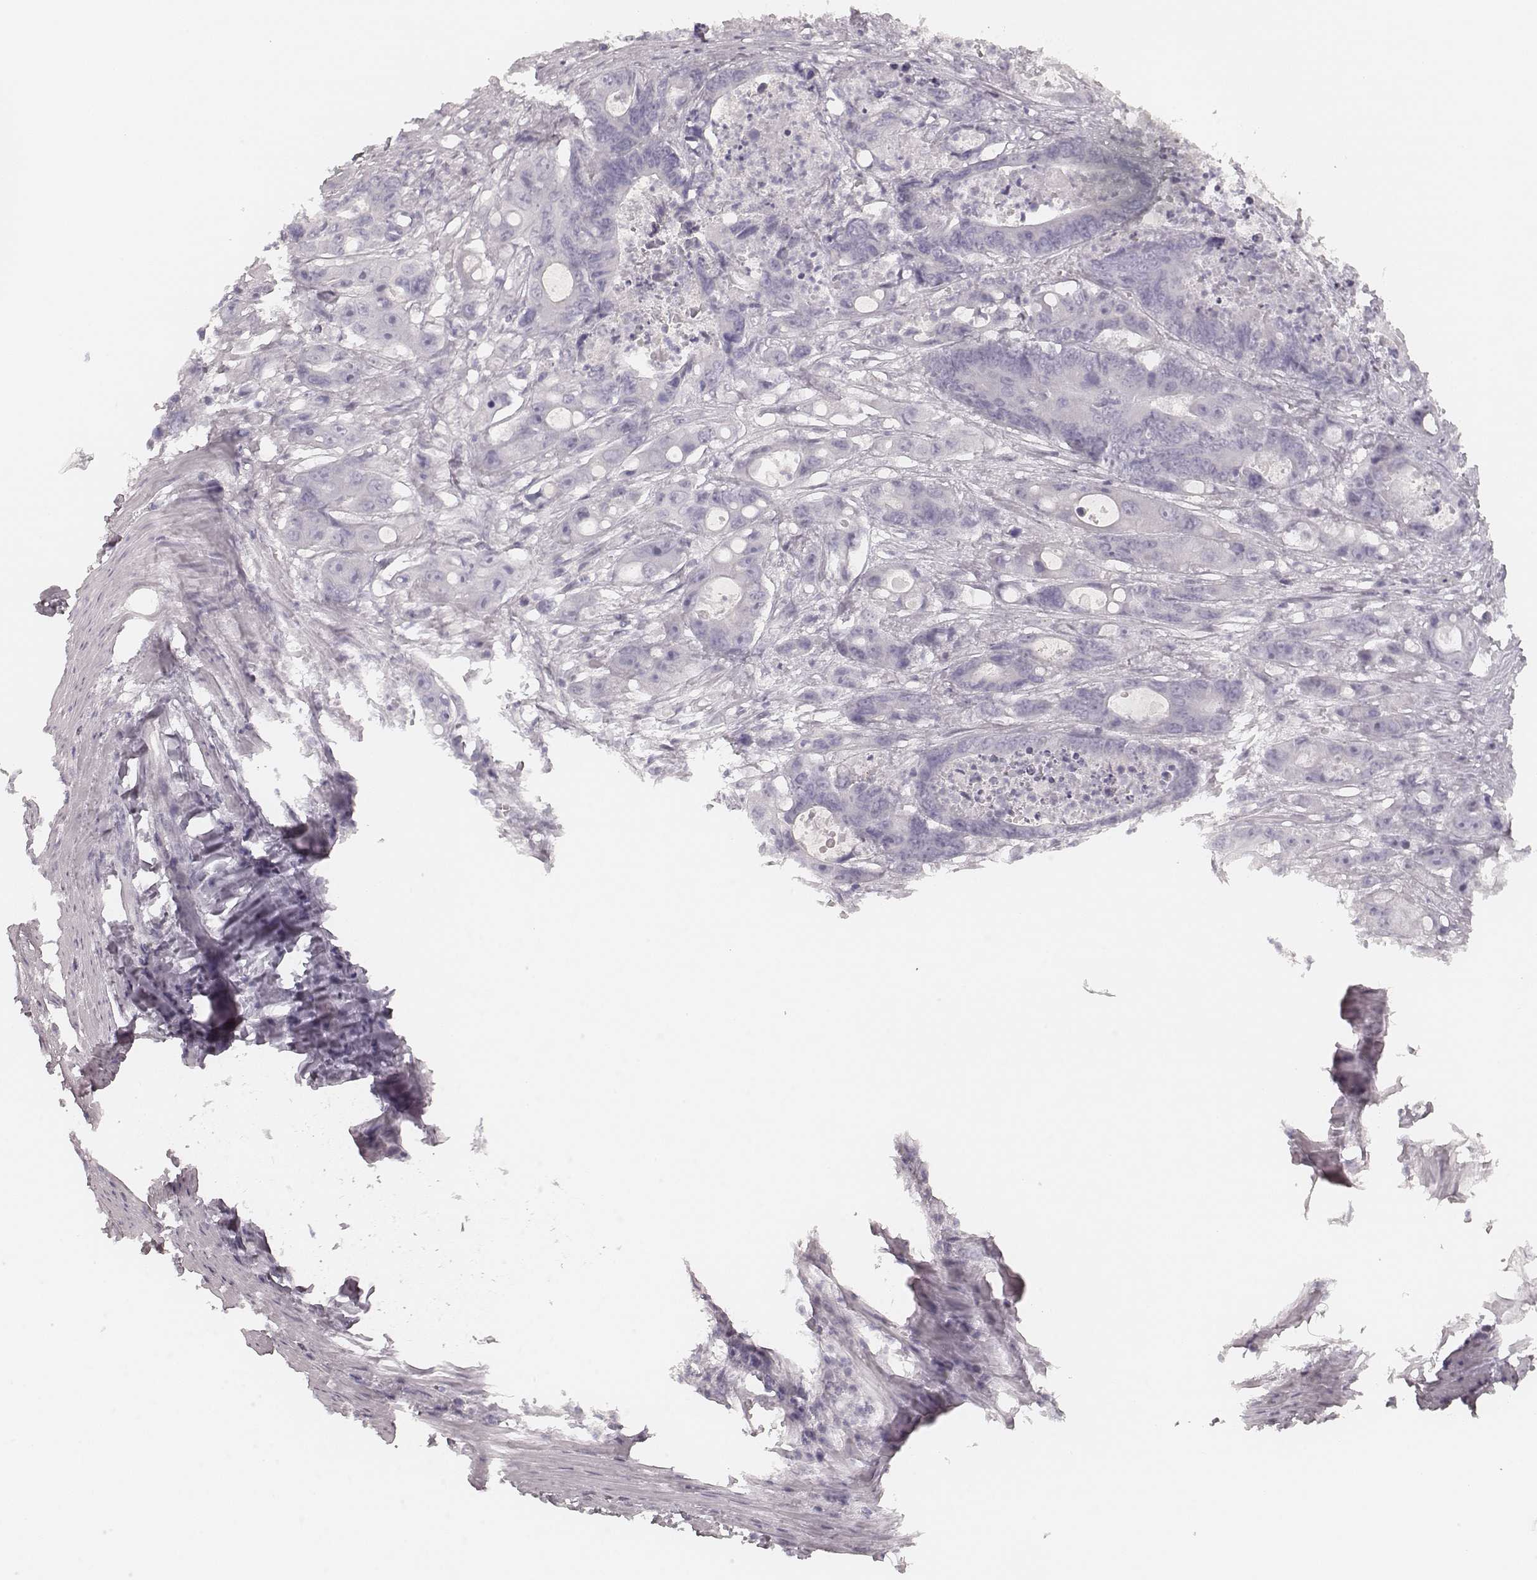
{"staining": {"intensity": "negative", "quantity": "none", "location": "none"}, "tissue": "colorectal cancer", "cell_type": "Tumor cells", "image_type": "cancer", "snomed": [{"axis": "morphology", "description": "Adenocarcinoma, NOS"}, {"axis": "topography", "description": "Rectum"}], "caption": "The IHC histopathology image has no significant positivity in tumor cells of colorectal cancer tissue.", "gene": "KRT31", "patient": {"sex": "male", "age": 54}}